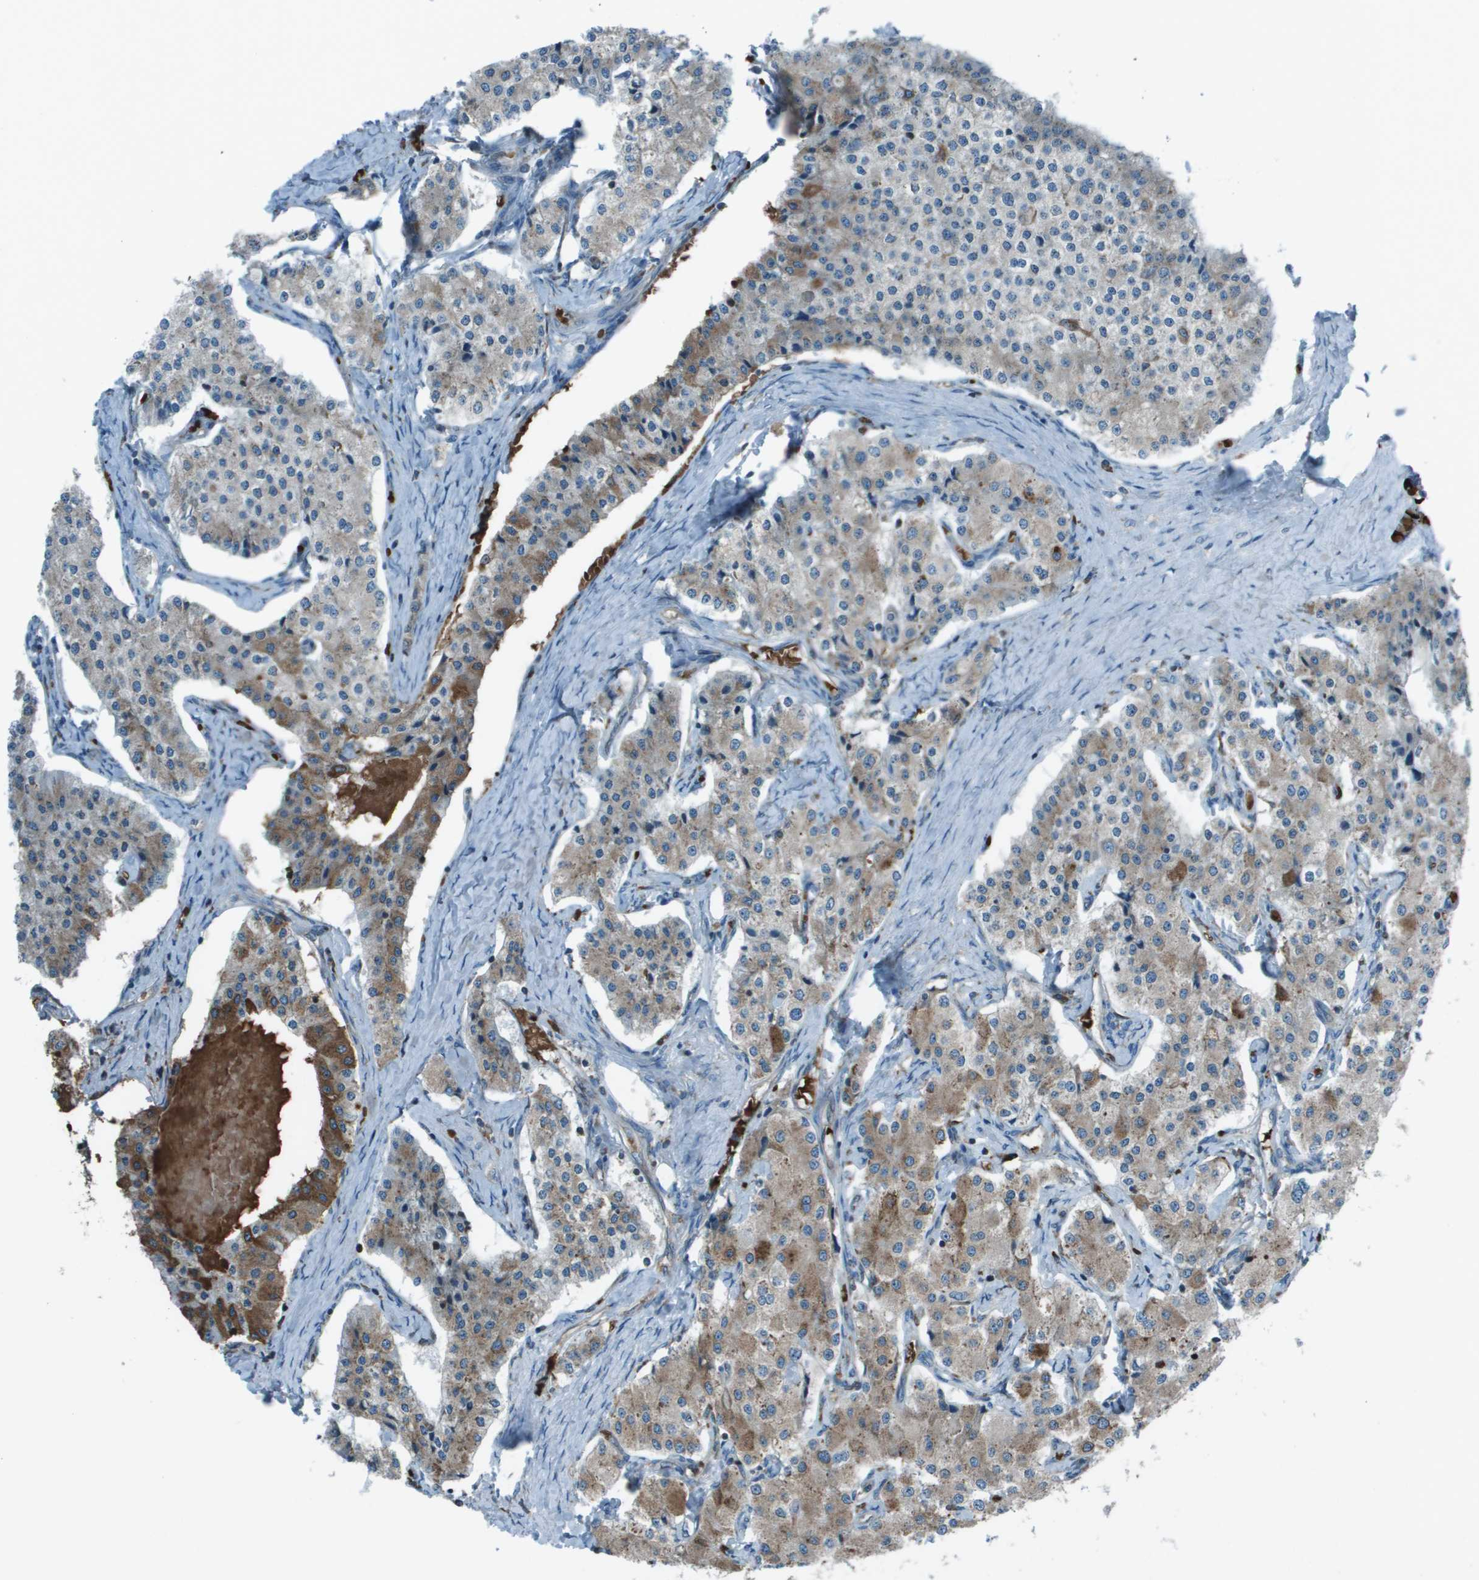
{"staining": {"intensity": "moderate", "quantity": "<25%", "location": "cytoplasmic/membranous"}, "tissue": "carcinoid", "cell_type": "Tumor cells", "image_type": "cancer", "snomed": [{"axis": "morphology", "description": "Carcinoid, malignant, NOS"}, {"axis": "topography", "description": "Colon"}], "caption": "Immunohistochemistry of human malignant carcinoid demonstrates low levels of moderate cytoplasmic/membranous staining in about <25% of tumor cells.", "gene": "UTS2", "patient": {"sex": "female", "age": 52}}